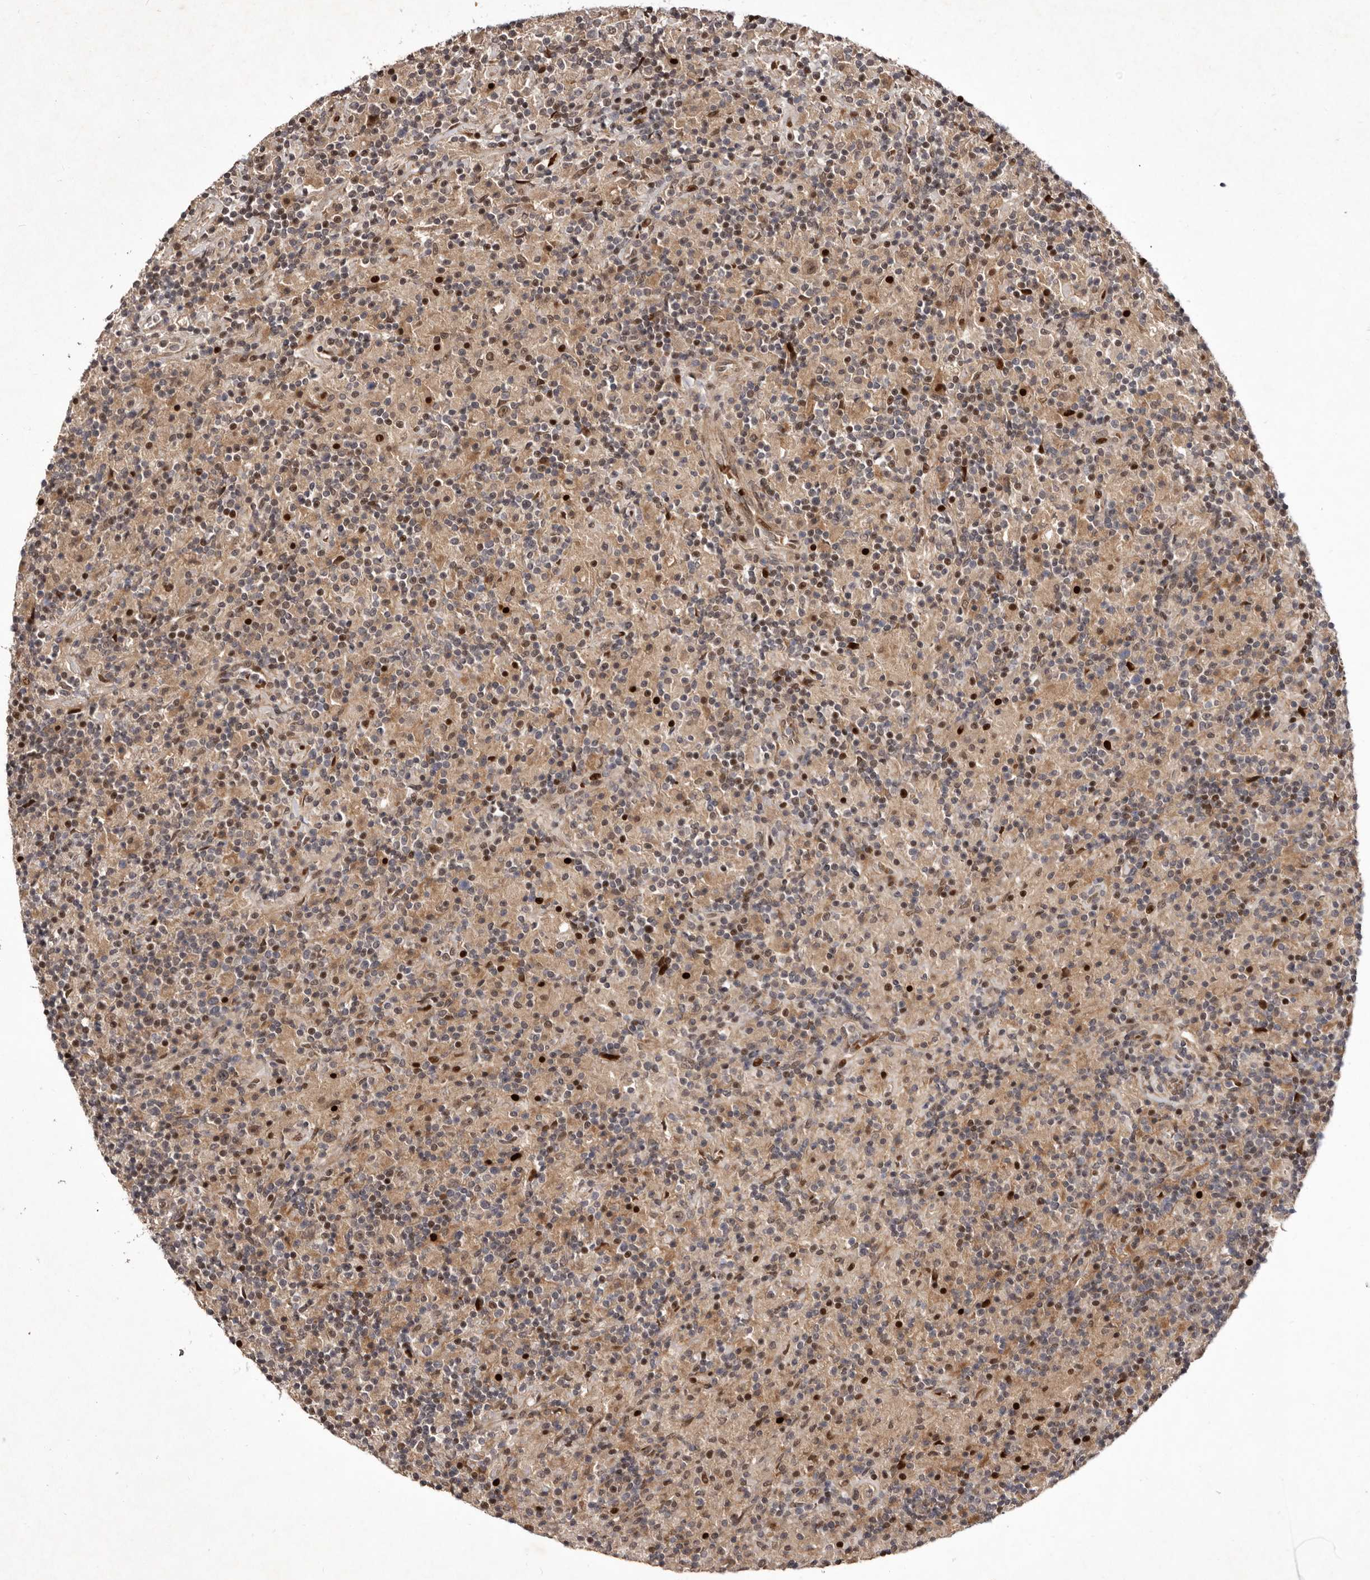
{"staining": {"intensity": "weak", "quantity": ">75%", "location": "cytoplasmic/membranous,nuclear"}, "tissue": "lymphoma", "cell_type": "Tumor cells", "image_type": "cancer", "snomed": [{"axis": "morphology", "description": "Hodgkin's disease, NOS"}, {"axis": "topography", "description": "Lymph node"}], "caption": "This is a histology image of immunohistochemistry (IHC) staining of lymphoma, which shows weak expression in the cytoplasmic/membranous and nuclear of tumor cells.", "gene": "ABL1", "patient": {"sex": "male", "age": 70}}